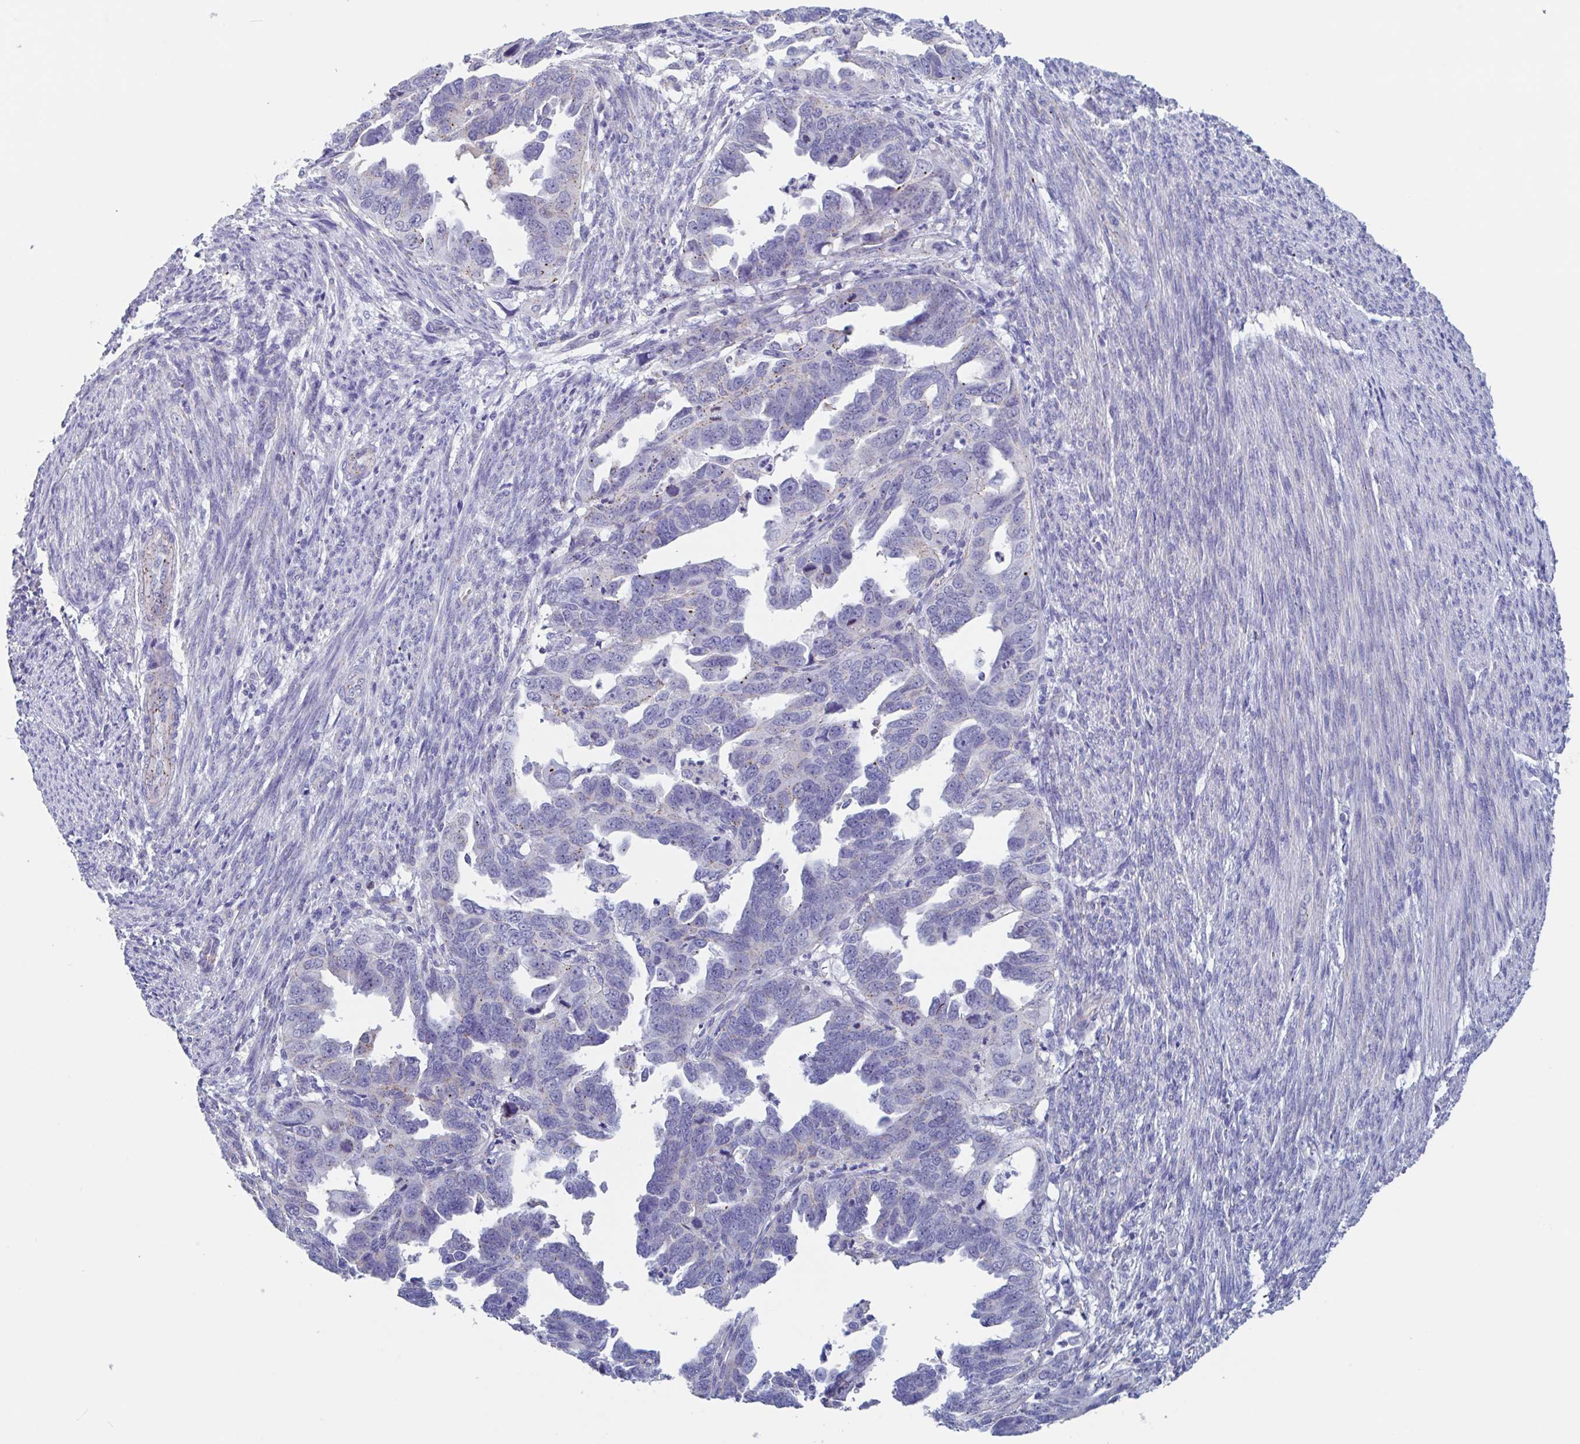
{"staining": {"intensity": "moderate", "quantity": "25%-75%", "location": "cytoplasmic/membranous"}, "tissue": "endometrial cancer", "cell_type": "Tumor cells", "image_type": "cancer", "snomed": [{"axis": "morphology", "description": "Adenocarcinoma, NOS"}, {"axis": "topography", "description": "Endometrium"}], "caption": "Endometrial adenocarcinoma tissue exhibits moderate cytoplasmic/membranous positivity in about 25%-75% of tumor cells", "gene": "CHMP5", "patient": {"sex": "female", "age": 65}}